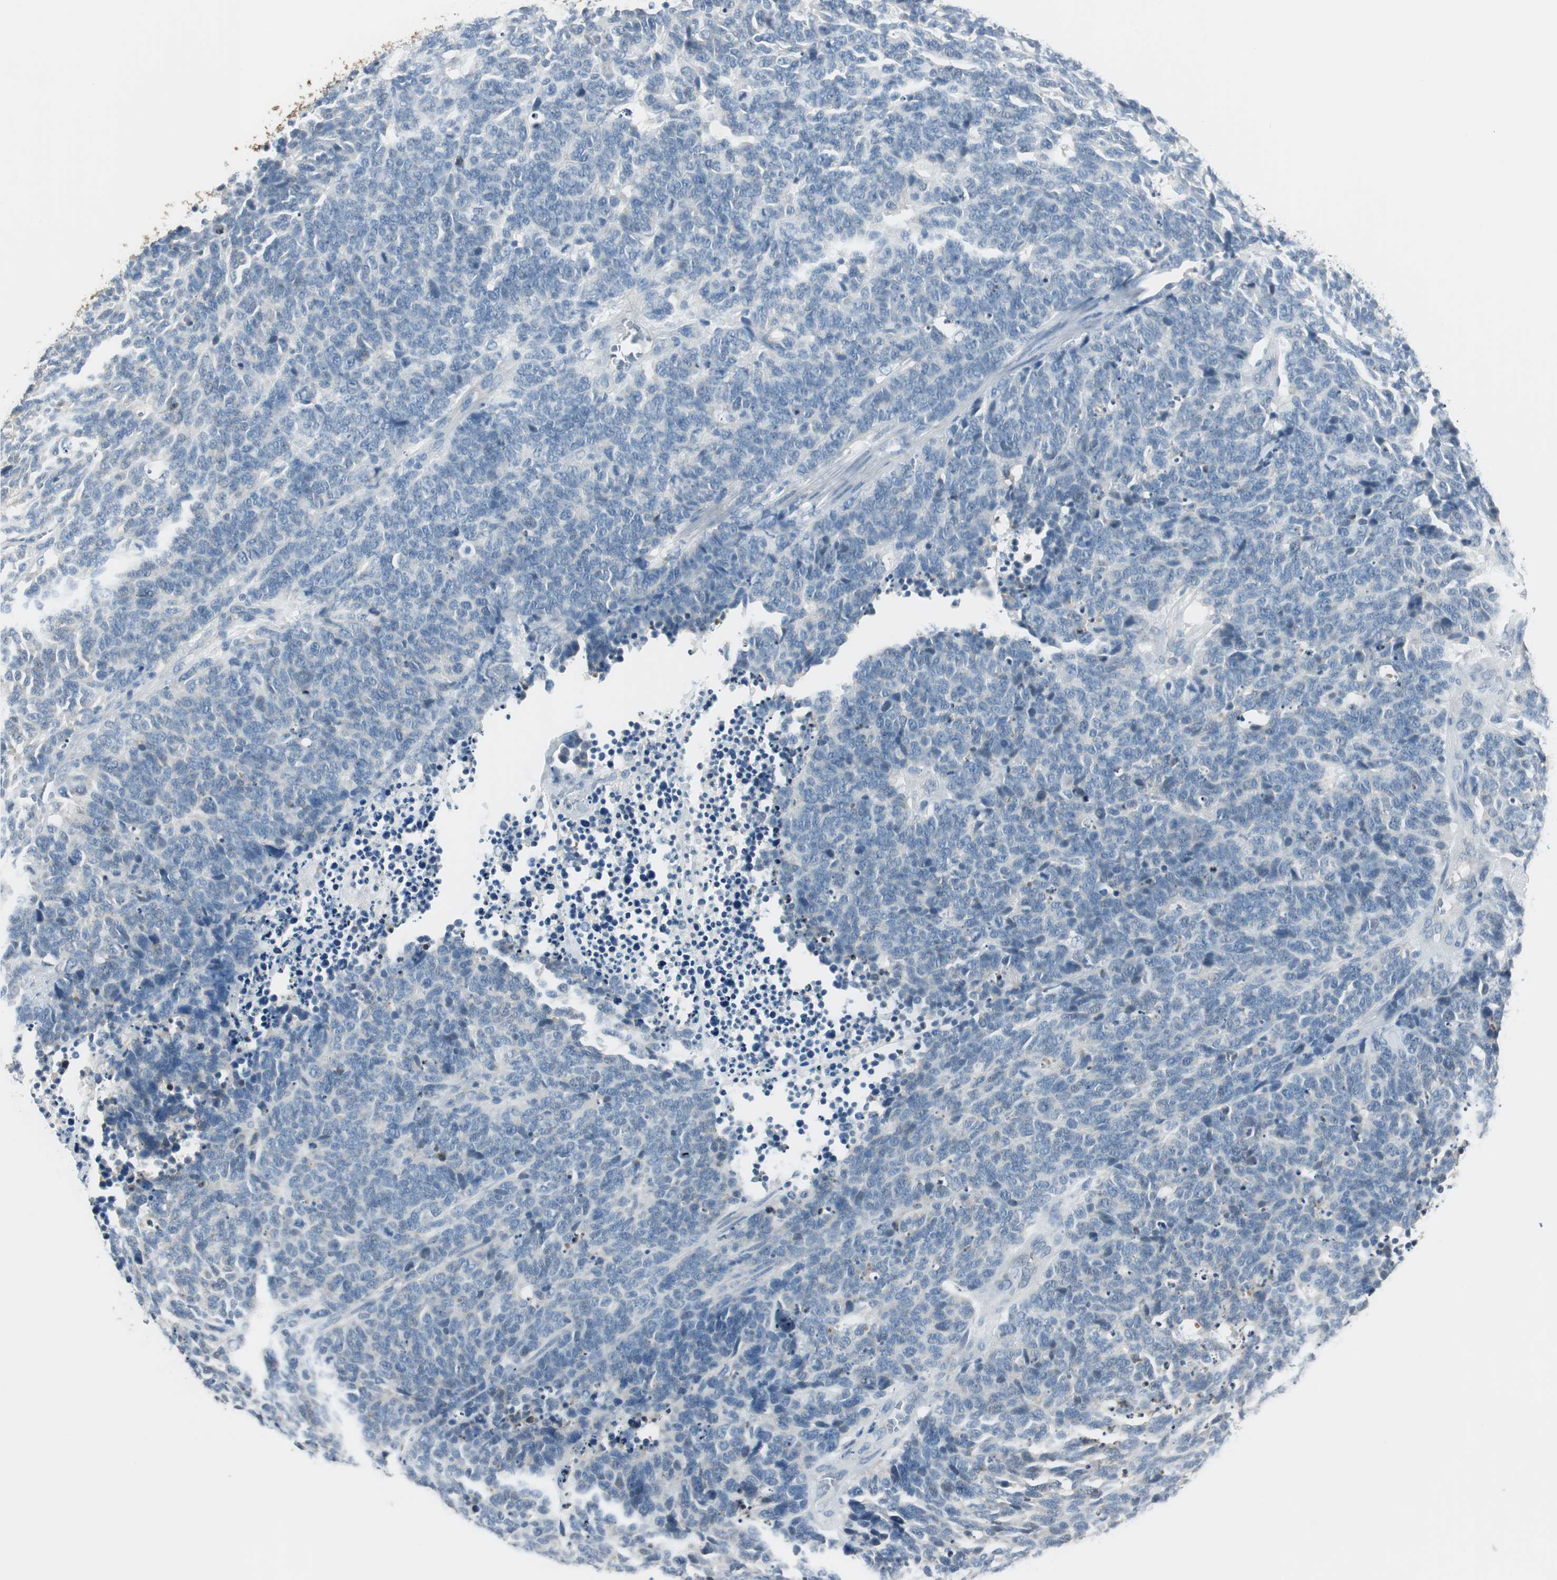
{"staining": {"intensity": "negative", "quantity": "none", "location": "none"}, "tissue": "lung cancer", "cell_type": "Tumor cells", "image_type": "cancer", "snomed": [{"axis": "morphology", "description": "Neoplasm, malignant, NOS"}, {"axis": "topography", "description": "Lung"}], "caption": "Immunohistochemical staining of lung cancer exhibits no significant expression in tumor cells.", "gene": "MSTO1", "patient": {"sex": "female", "age": 58}}